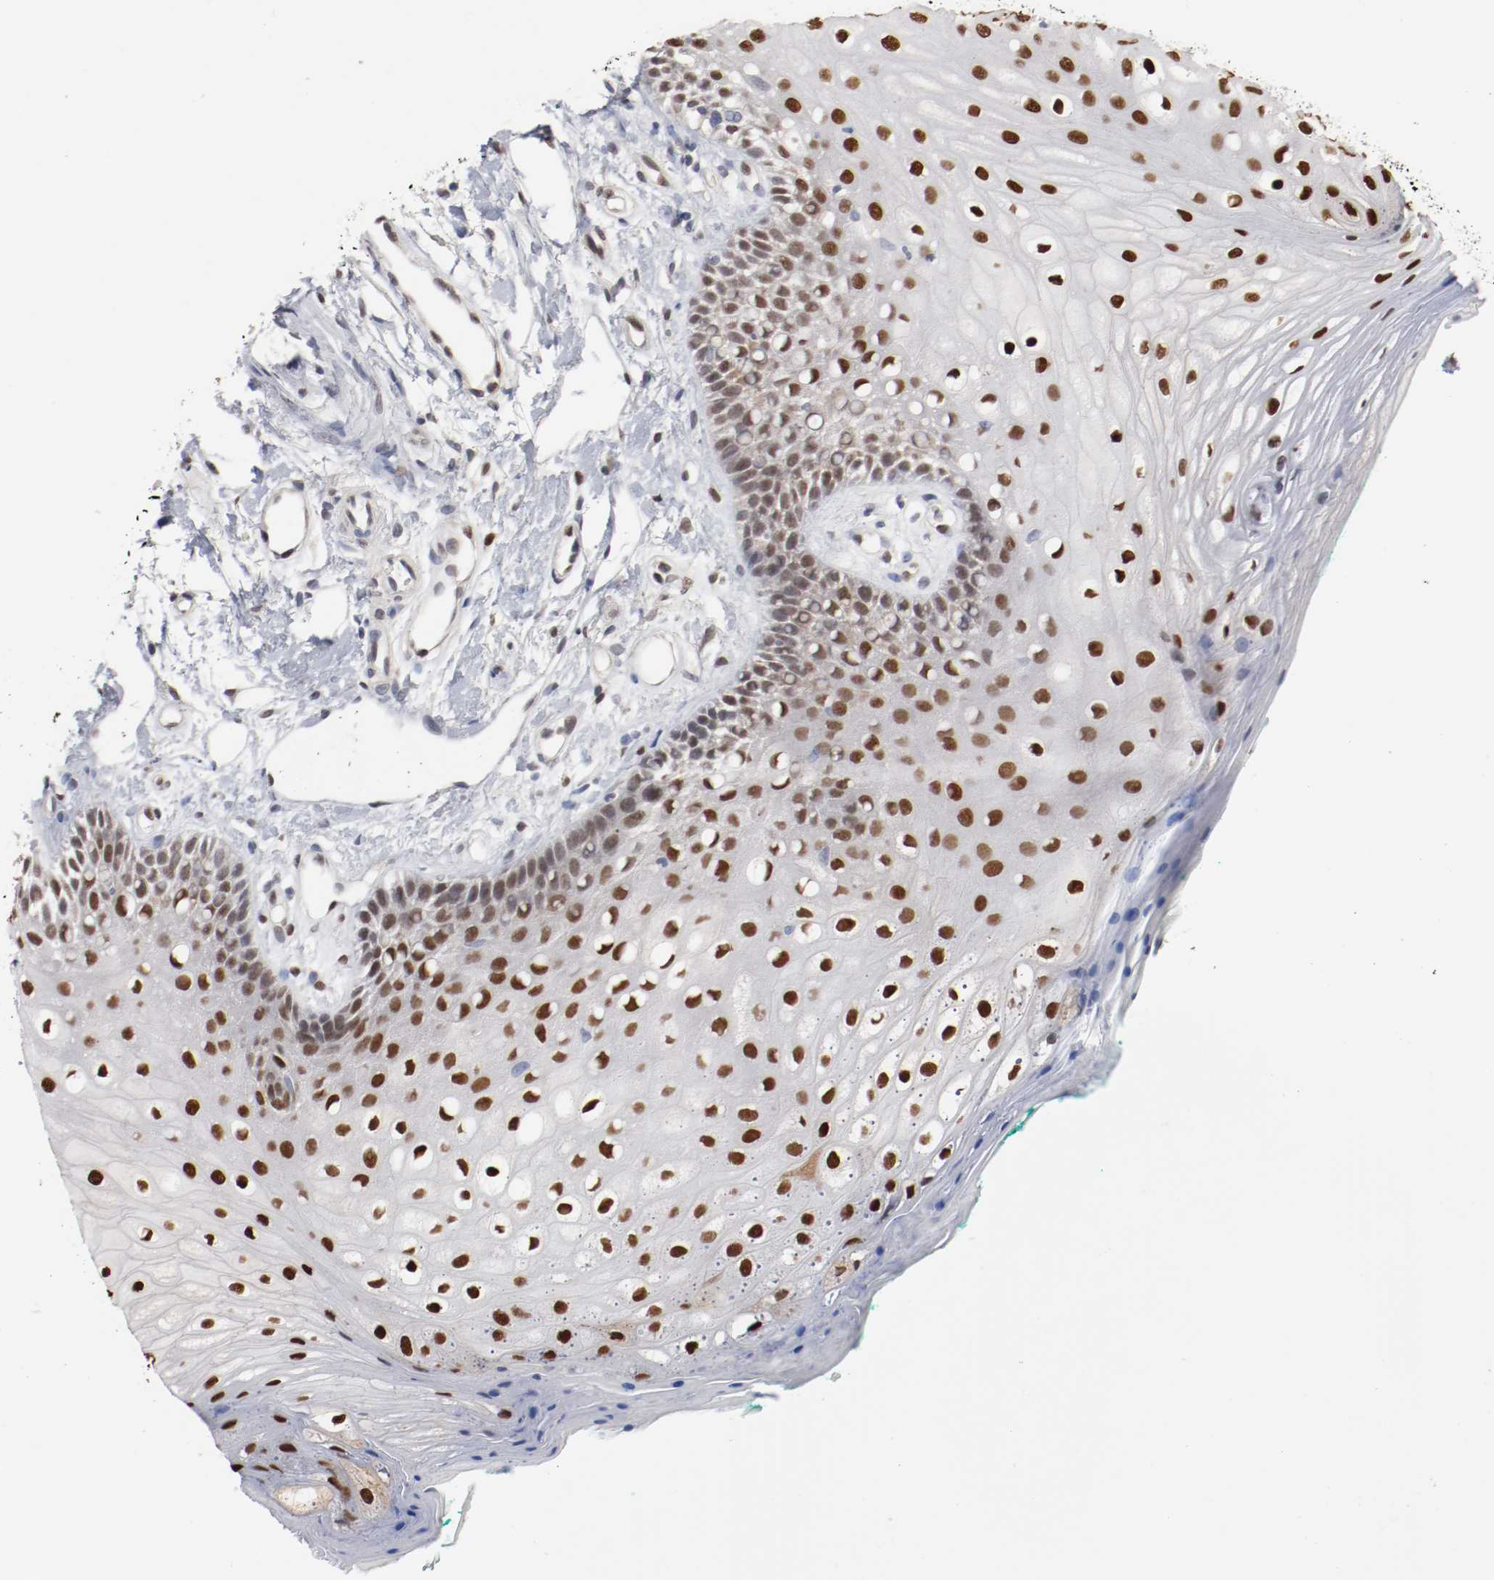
{"staining": {"intensity": "strong", "quantity": ">75%", "location": "nuclear"}, "tissue": "oral mucosa", "cell_type": "Squamous epithelial cells", "image_type": "normal", "snomed": [{"axis": "morphology", "description": "Normal tissue, NOS"}, {"axis": "morphology", "description": "Squamous cell carcinoma, NOS"}, {"axis": "topography", "description": "Skeletal muscle"}, {"axis": "topography", "description": "Oral tissue"}, {"axis": "topography", "description": "Head-Neck"}], "caption": "Immunohistochemistry (IHC) (DAB) staining of unremarkable oral mucosa shows strong nuclear protein staining in about >75% of squamous epithelial cells. Ihc stains the protein of interest in brown and the nuclei are stained blue.", "gene": "FOSL2", "patient": {"sex": "female", "age": 84}}